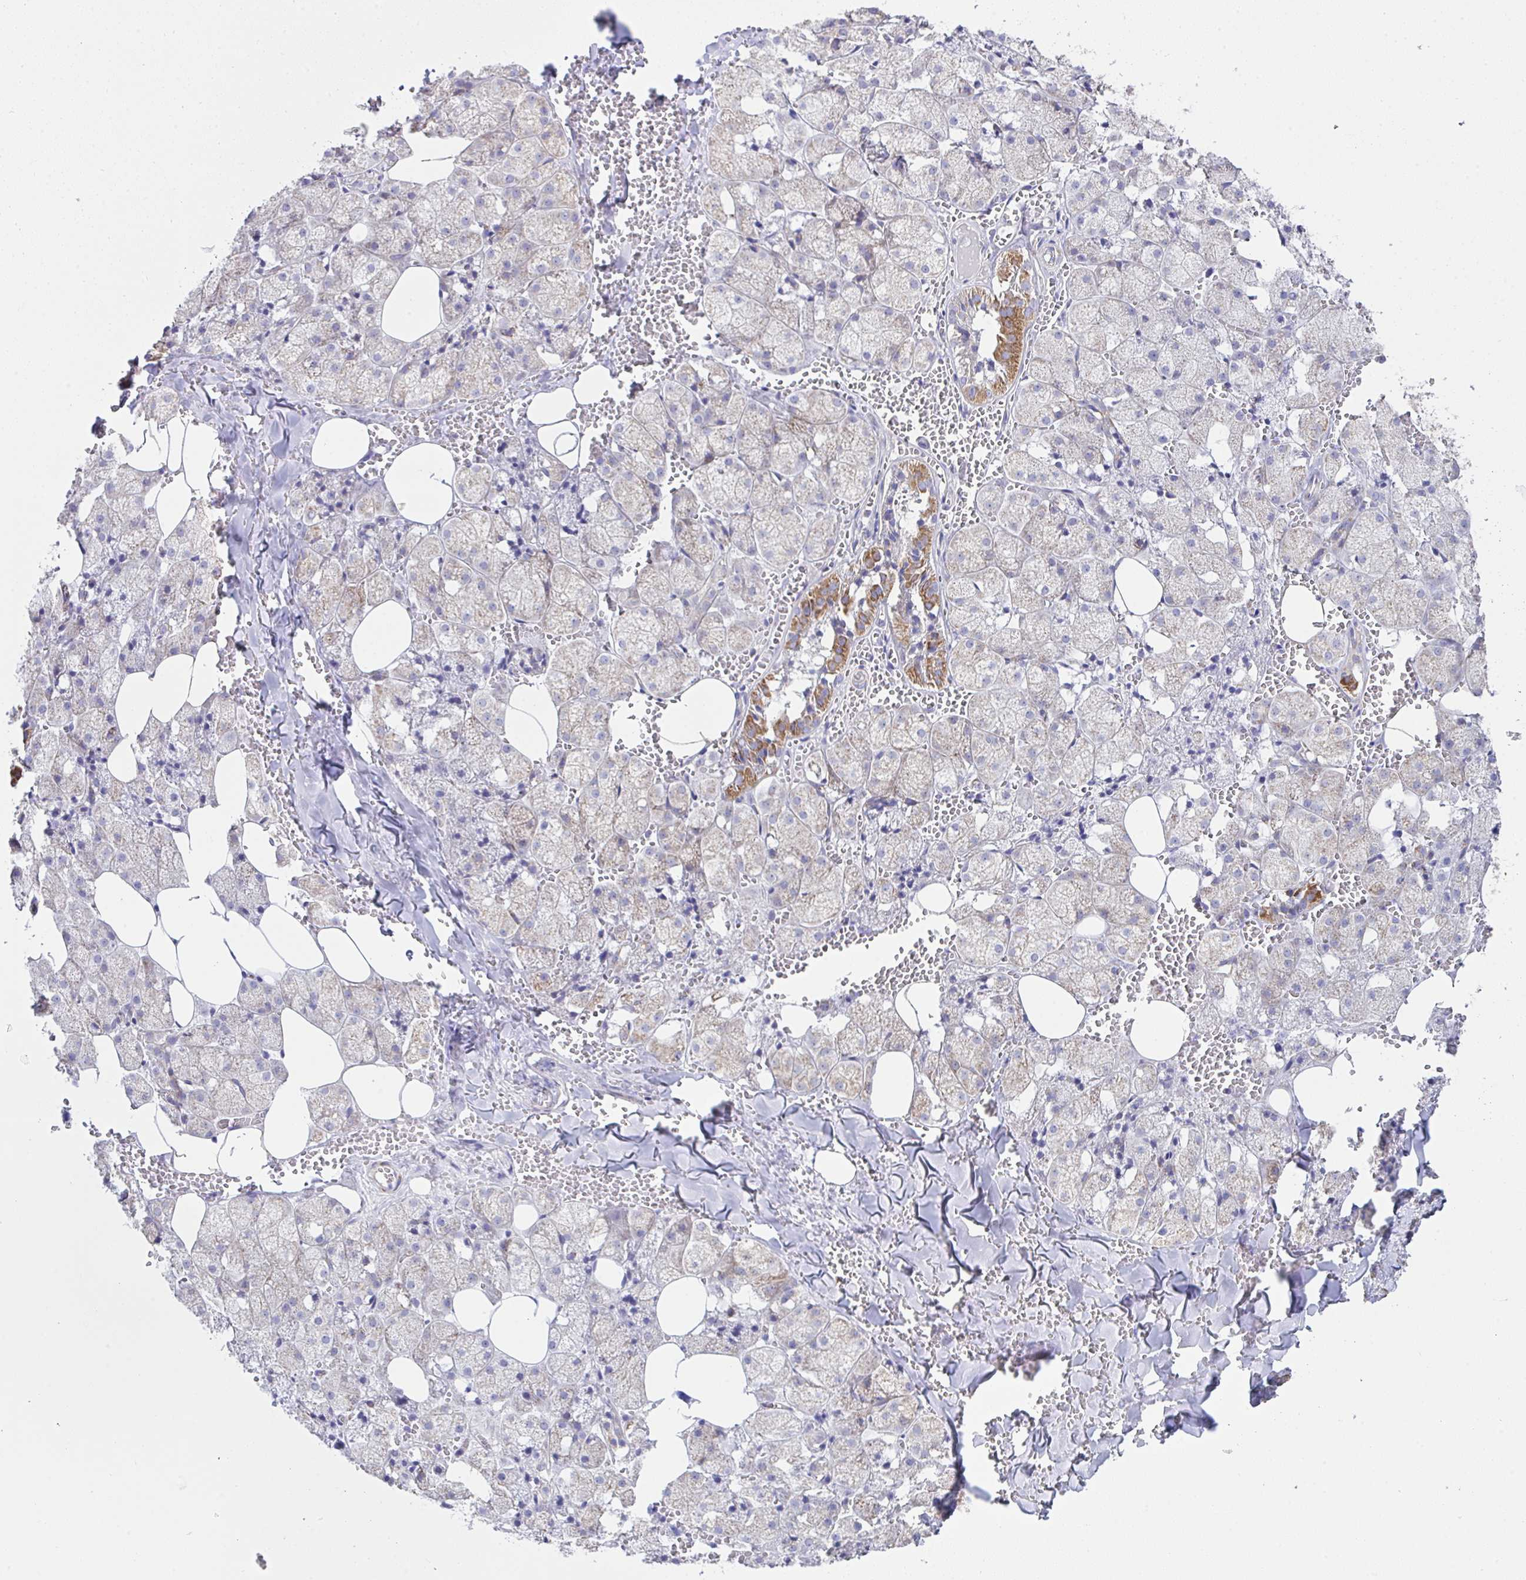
{"staining": {"intensity": "strong", "quantity": "<25%", "location": "cytoplasmic/membranous"}, "tissue": "salivary gland", "cell_type": "Glandular cells", "image_type": "normal", "snomed": [{"axis": "morphology", "description": "Normal tissue, NOS"}, {"axis": "topography", "description": "Salivary gland"}, {"axis": "topography", "description": "Peripheral nerve tissue"}], "caption": "Brown immunohistochemical staining in normal salivary gland demonstrates strong cytoplasmic/membranous staining in about <25% of glandular cells. (Stains: DAB in brown, nuclei in blue, Microscopy: brightfield microscopy at high magnification).", "gene": "DOK7", "patient": {"sex": "male", "age": 38}}